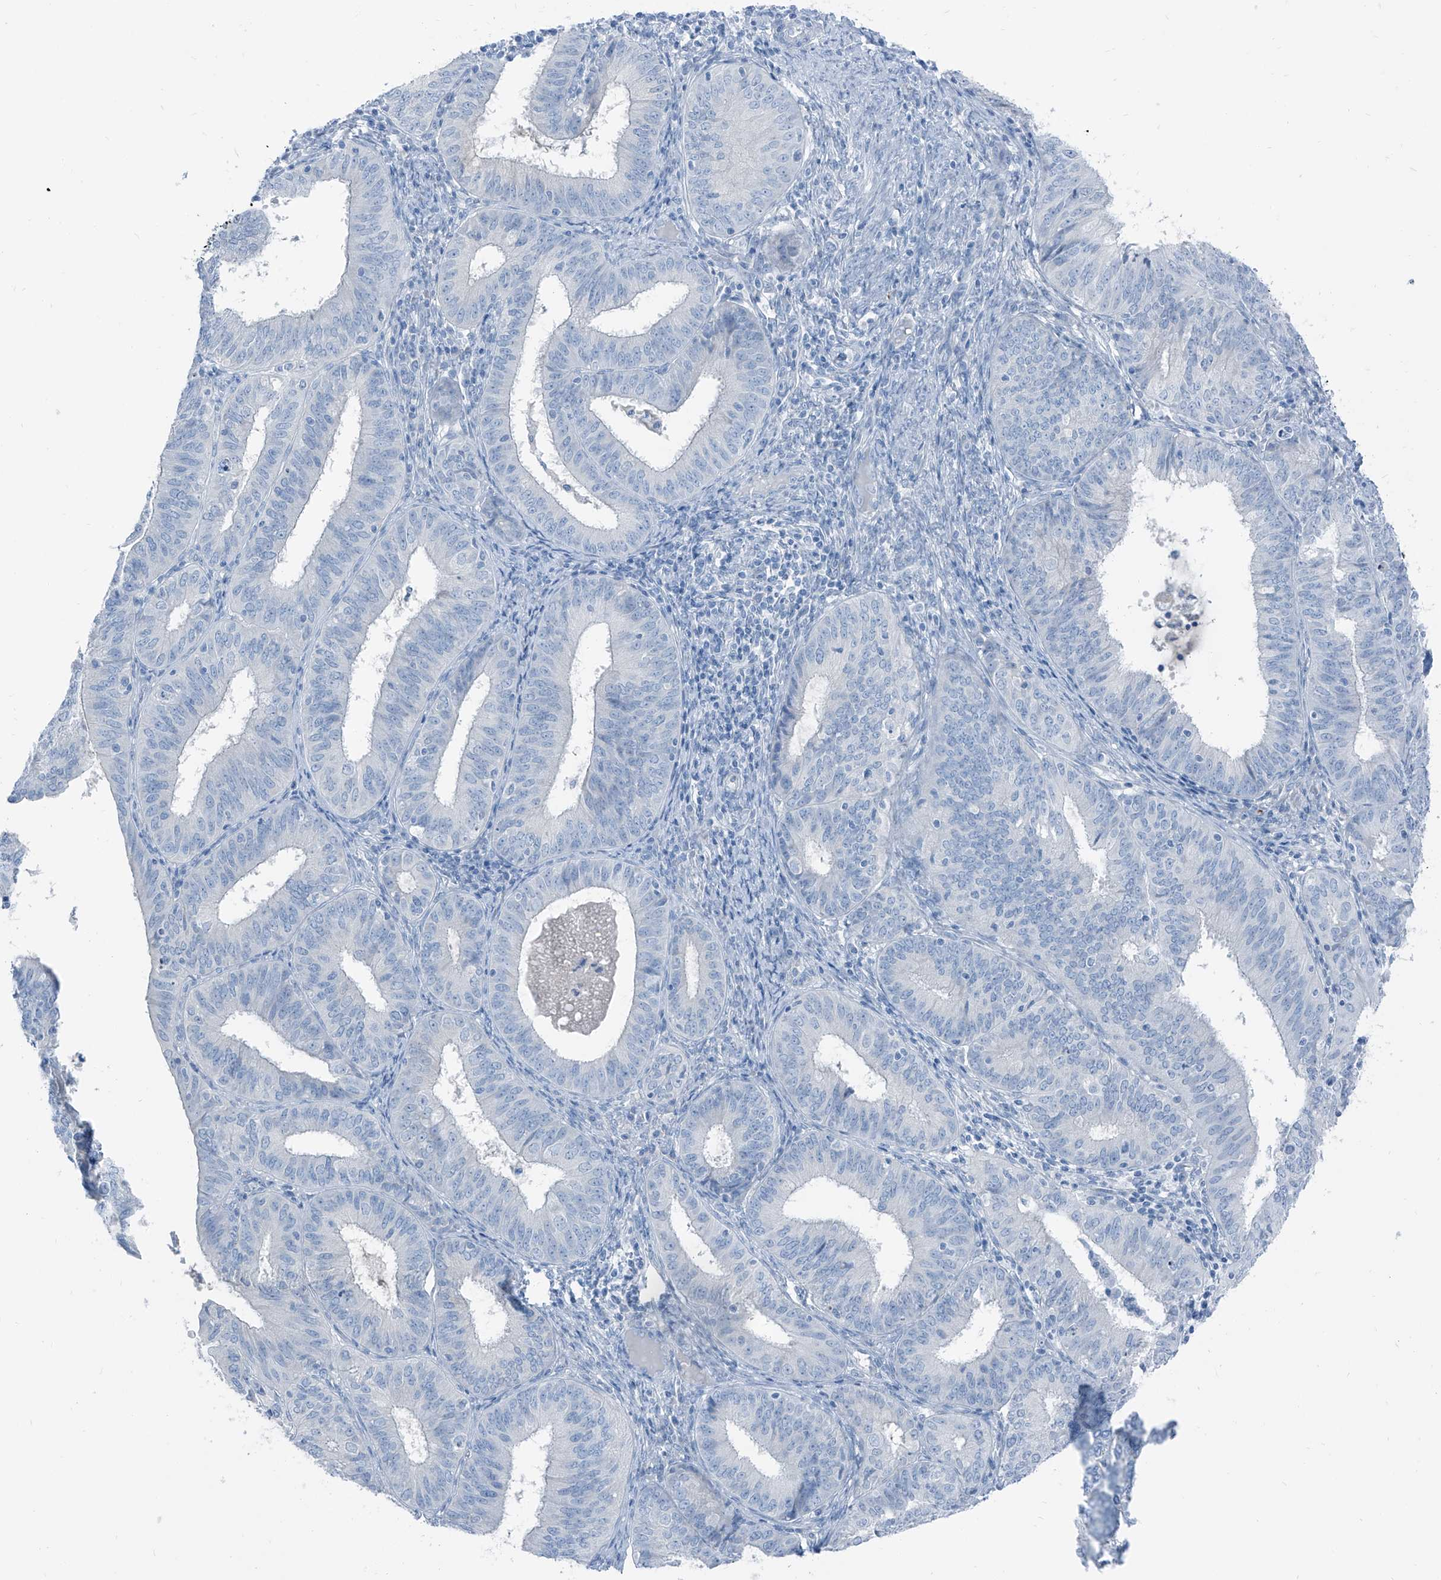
{"staining": {"intensity": "negative", "quantity": "none", "location": "none"}, "tissue": "endometrial cancer", "cell_type": "Tumor cells", "image_type": "cancer", "snomed": [{"axis": "morphology", "description": "Adenocarcinoma, NOS"}, {"axis": "topography", "description": "Endometrium"}], "caption": "Immunohistochemistry of endometrial cancer exhibits no expression in tumor cells. Brightfield microscopy of immunohistochemistry (IHC) stained with DAB (3,3'-diaminobenzidine) (brown) and hematoxylin (blue), captured at high magnification.", "gene": "RGN", "patient": {"sex": "female", "age": 51}}